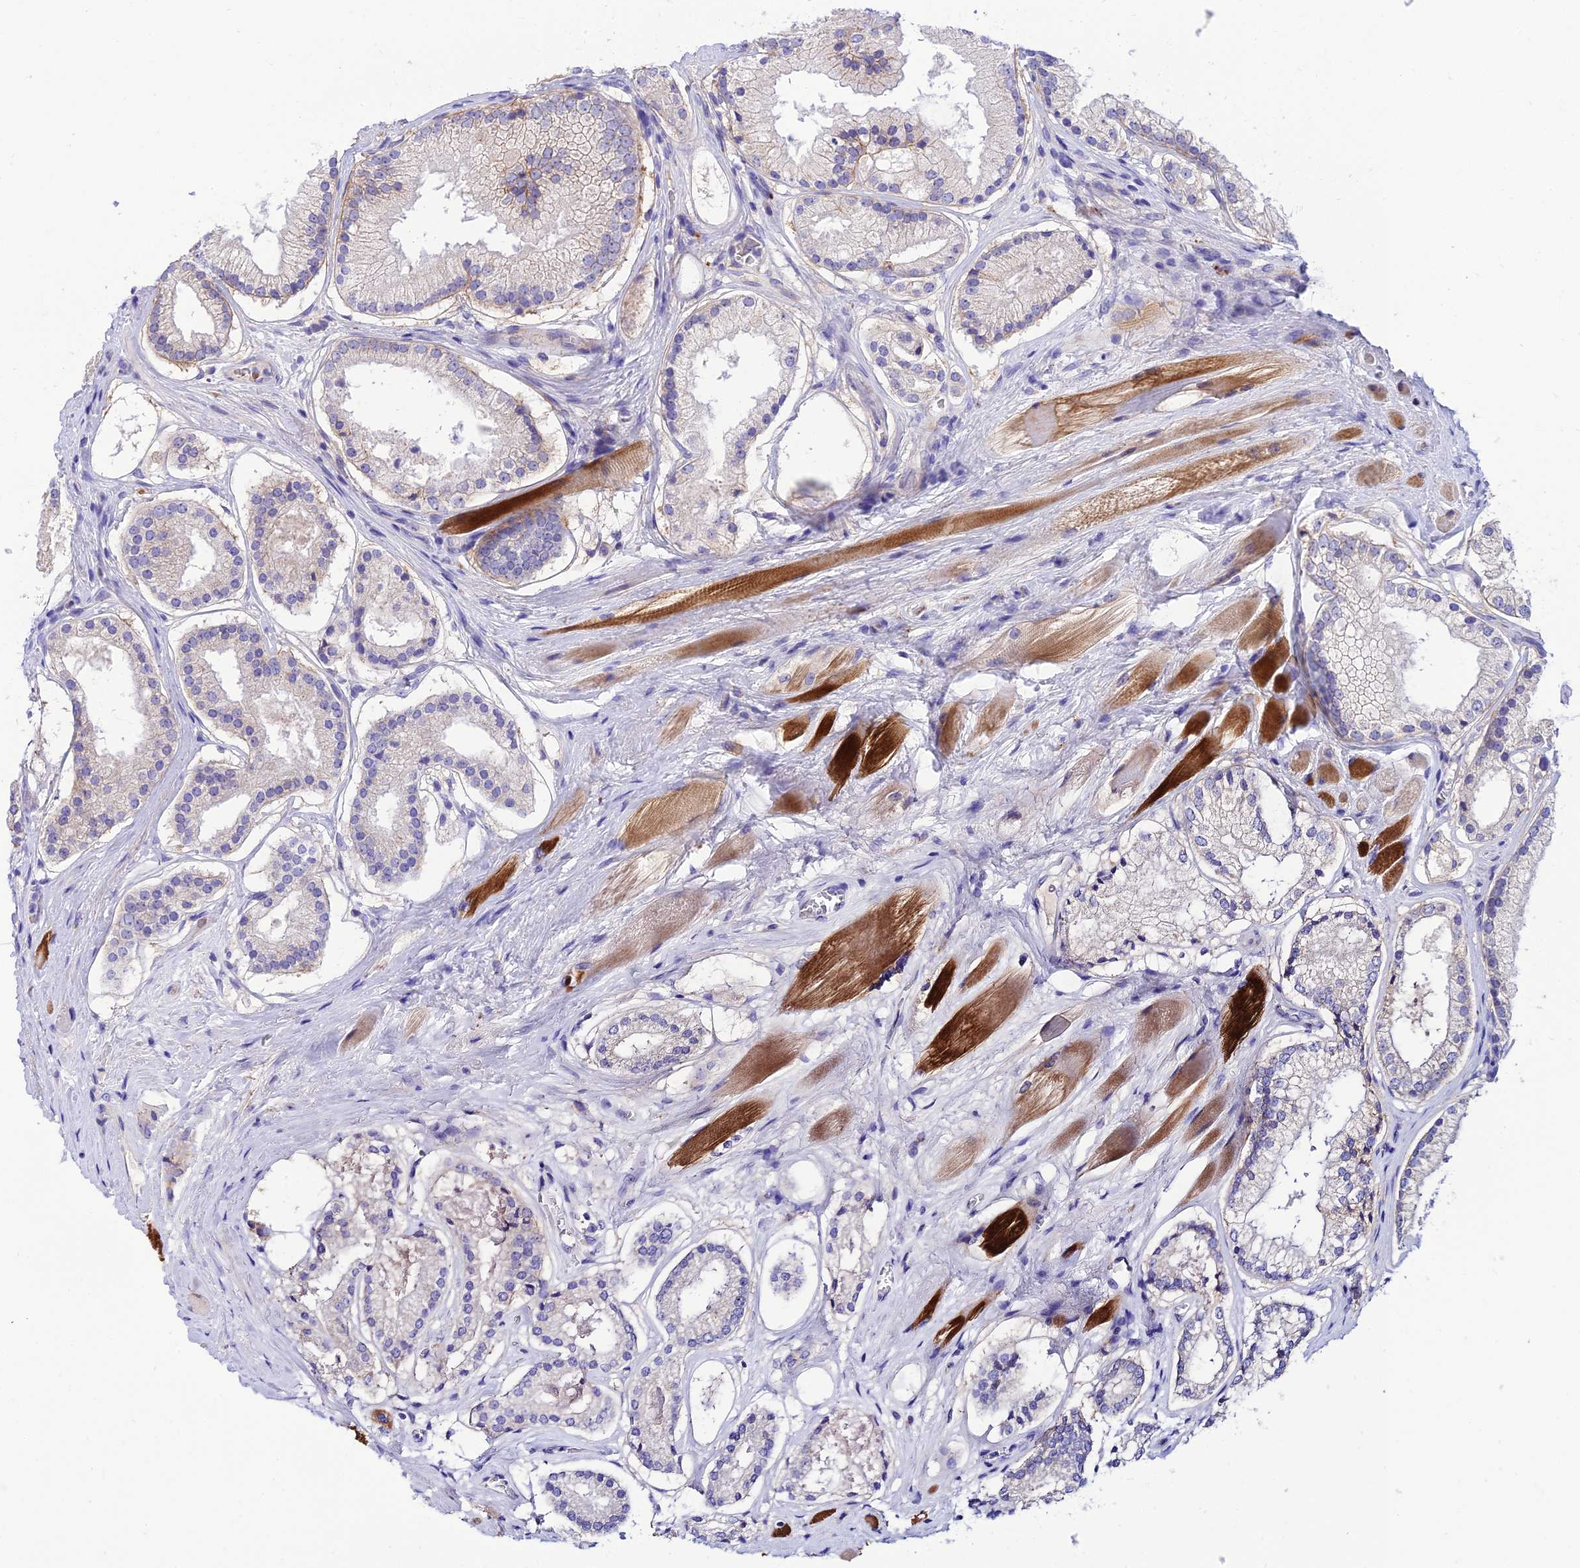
{"staining": {"intensity": "negative", "quantity": "none", "location": "none"}, "tissue": "prostate cancer", "cell_type": "Tumor cells", "image_type": "cancer", "snomed": [{"axis": "morphology", "description": "Adenocarcinoma, High grade"}, {"axis": "topography", "description": "Prostate"}], "caption": "This is a image of IHC staining of prostate cancer, which shows no positivity in tumor cells.", "gene": "CCDC157", "patient": {"sex": "male", "age": 67}}